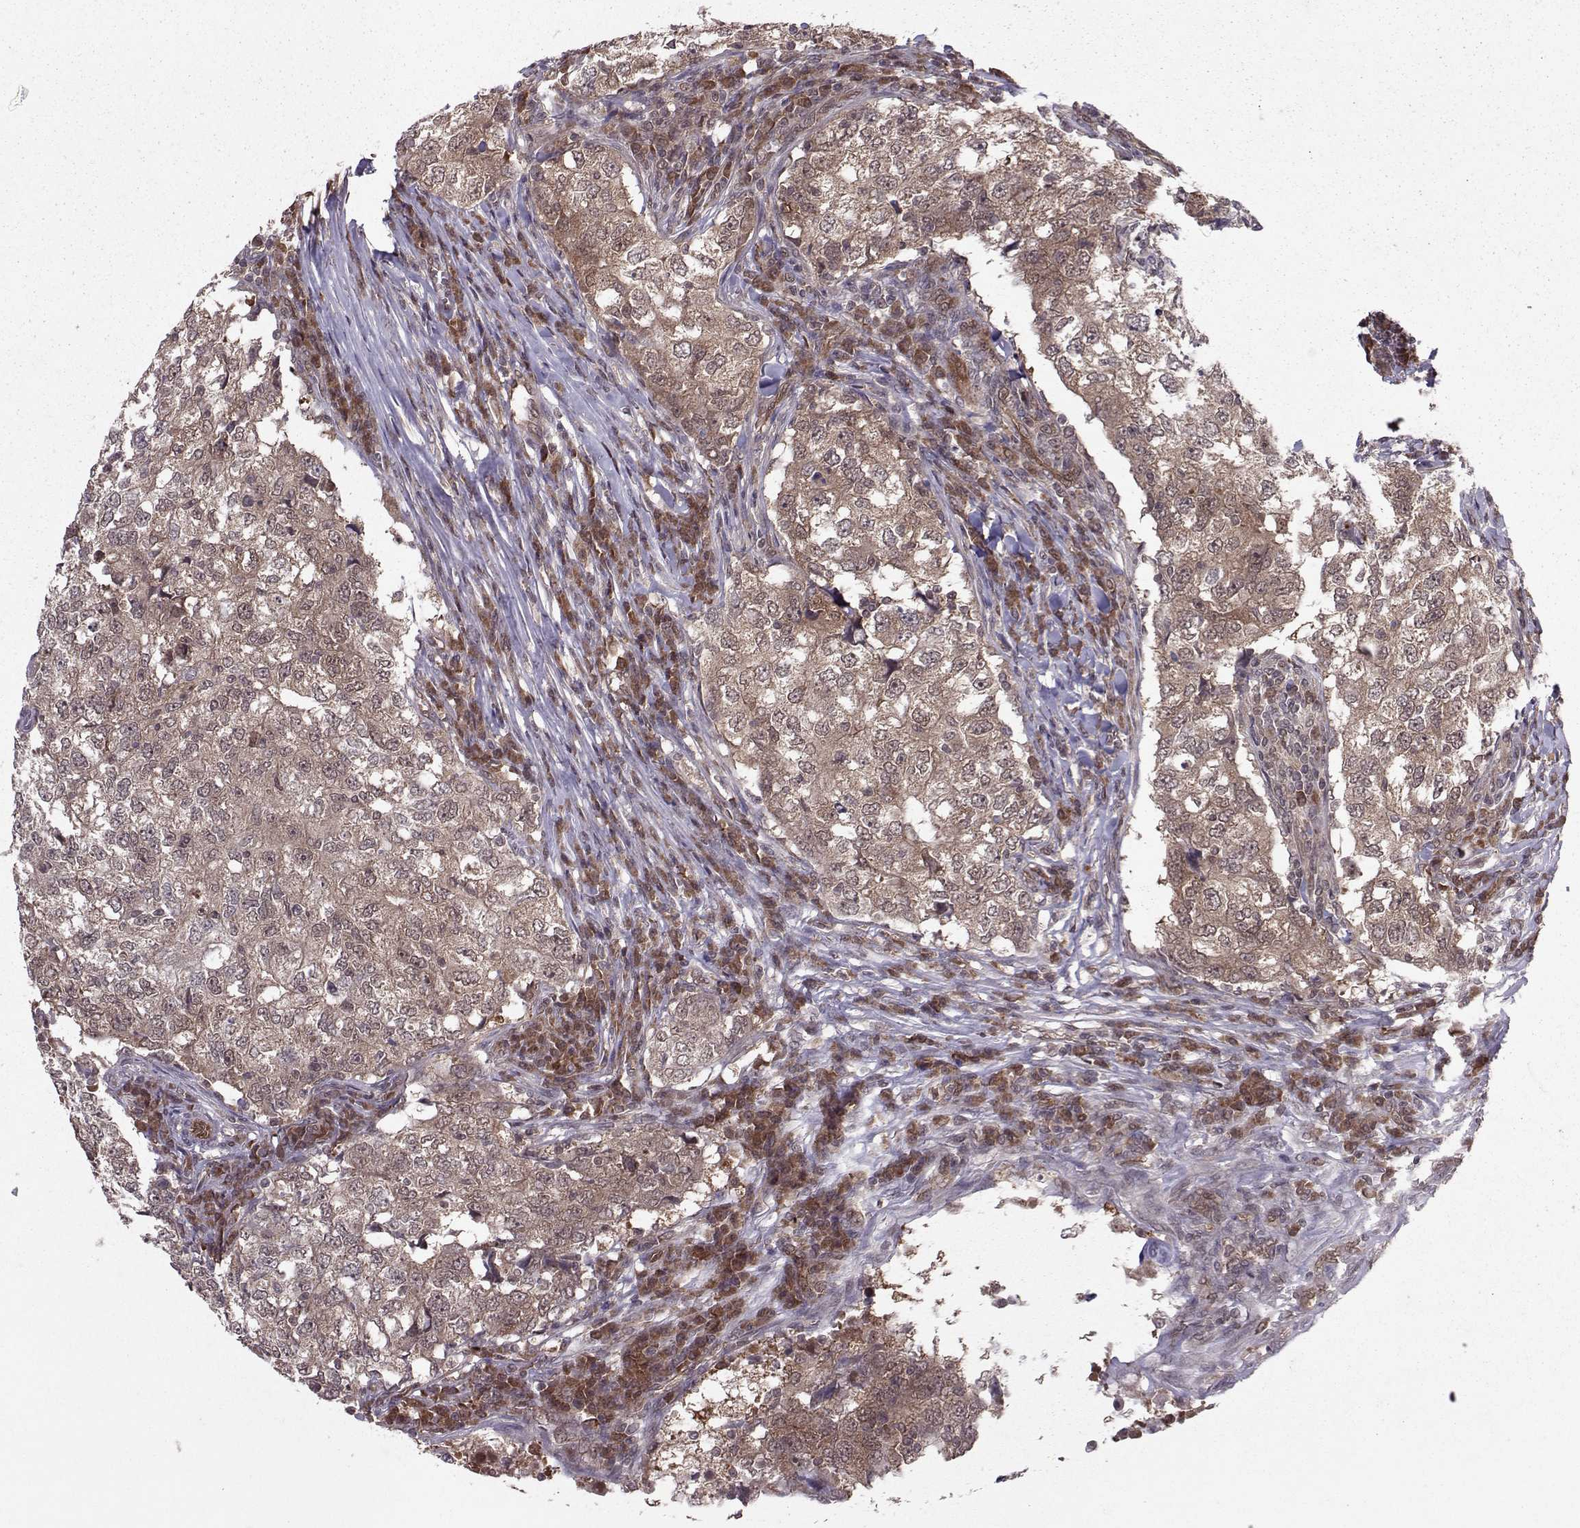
{"staining": {"intensity": "moderate", "quantity": "25%-75%", "location": "cytoplasmic/membranous"}, "tissue": "breast cancer", "cell_type": "Tumor cells", "image_type": "cancer", "snomed": [{"axis": "morphology", "description": "Duct carcinoma"}, {"axis": "topography", "description": "Breast"}], "caption": "The immunohistochemical stain labels moderate cytoplasmic/membranous staining in tumor cells of breast invasive ductal carcinoma tissue.", "gene": "PPP2R2A", "patient": {"sex": "female", "age": 30}}